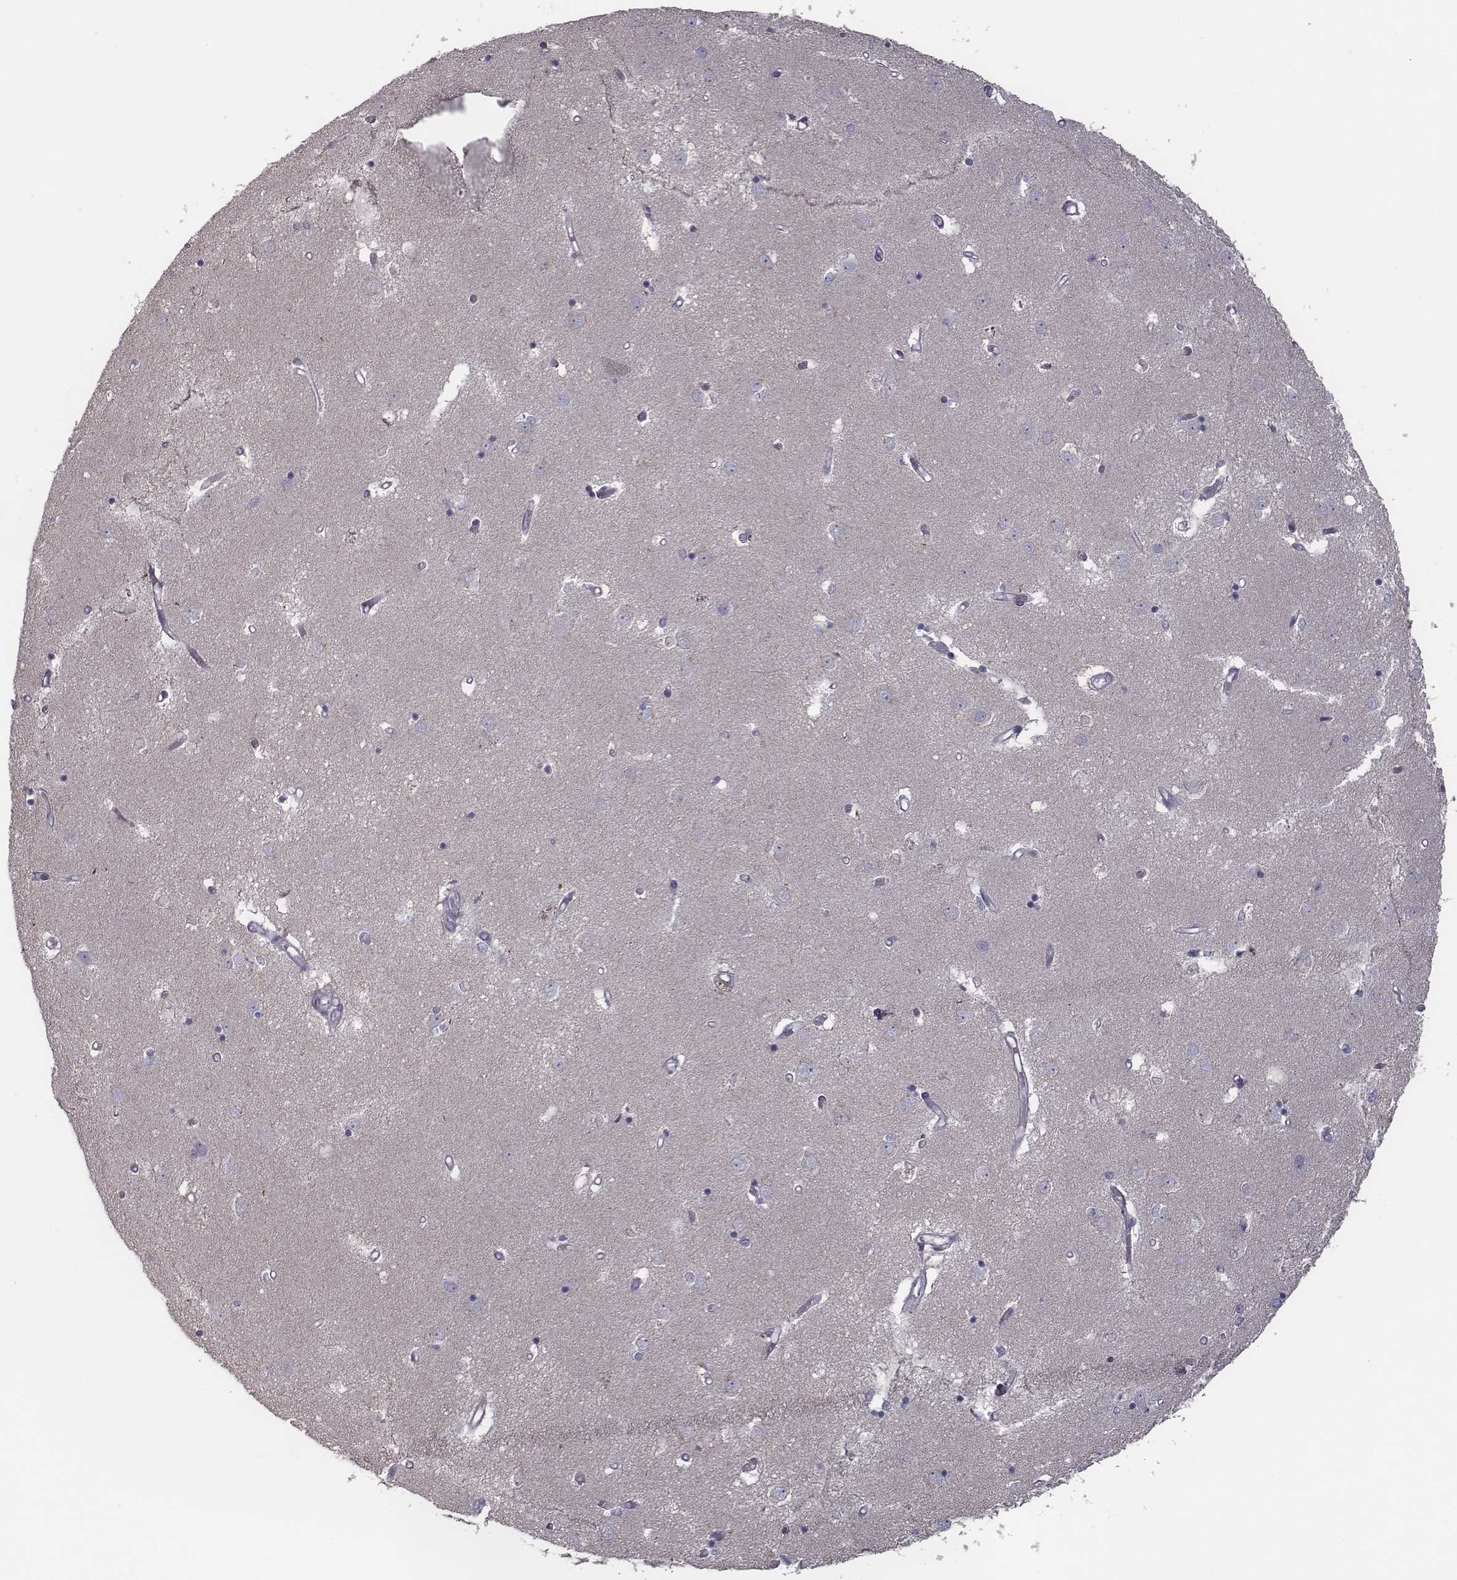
{"staining": {"intensity": "negative", "quantity": "none", "location": "none"}, "tissue": "caudate", "cell_type": "Glial cells", "image_type": "normal", "snomed": [{"axis": "morphology", "description": "Normal tissue, NOS"}, {"axis": "topography", "description": "Lateral ventricle wall"}], "caption": "Immunohistochemical staining of unremarkable human caudate exhibits no significant expression in glial cells.", "gene": "SEPTIN14", "patient": {"sex": "male", "age": 54}}